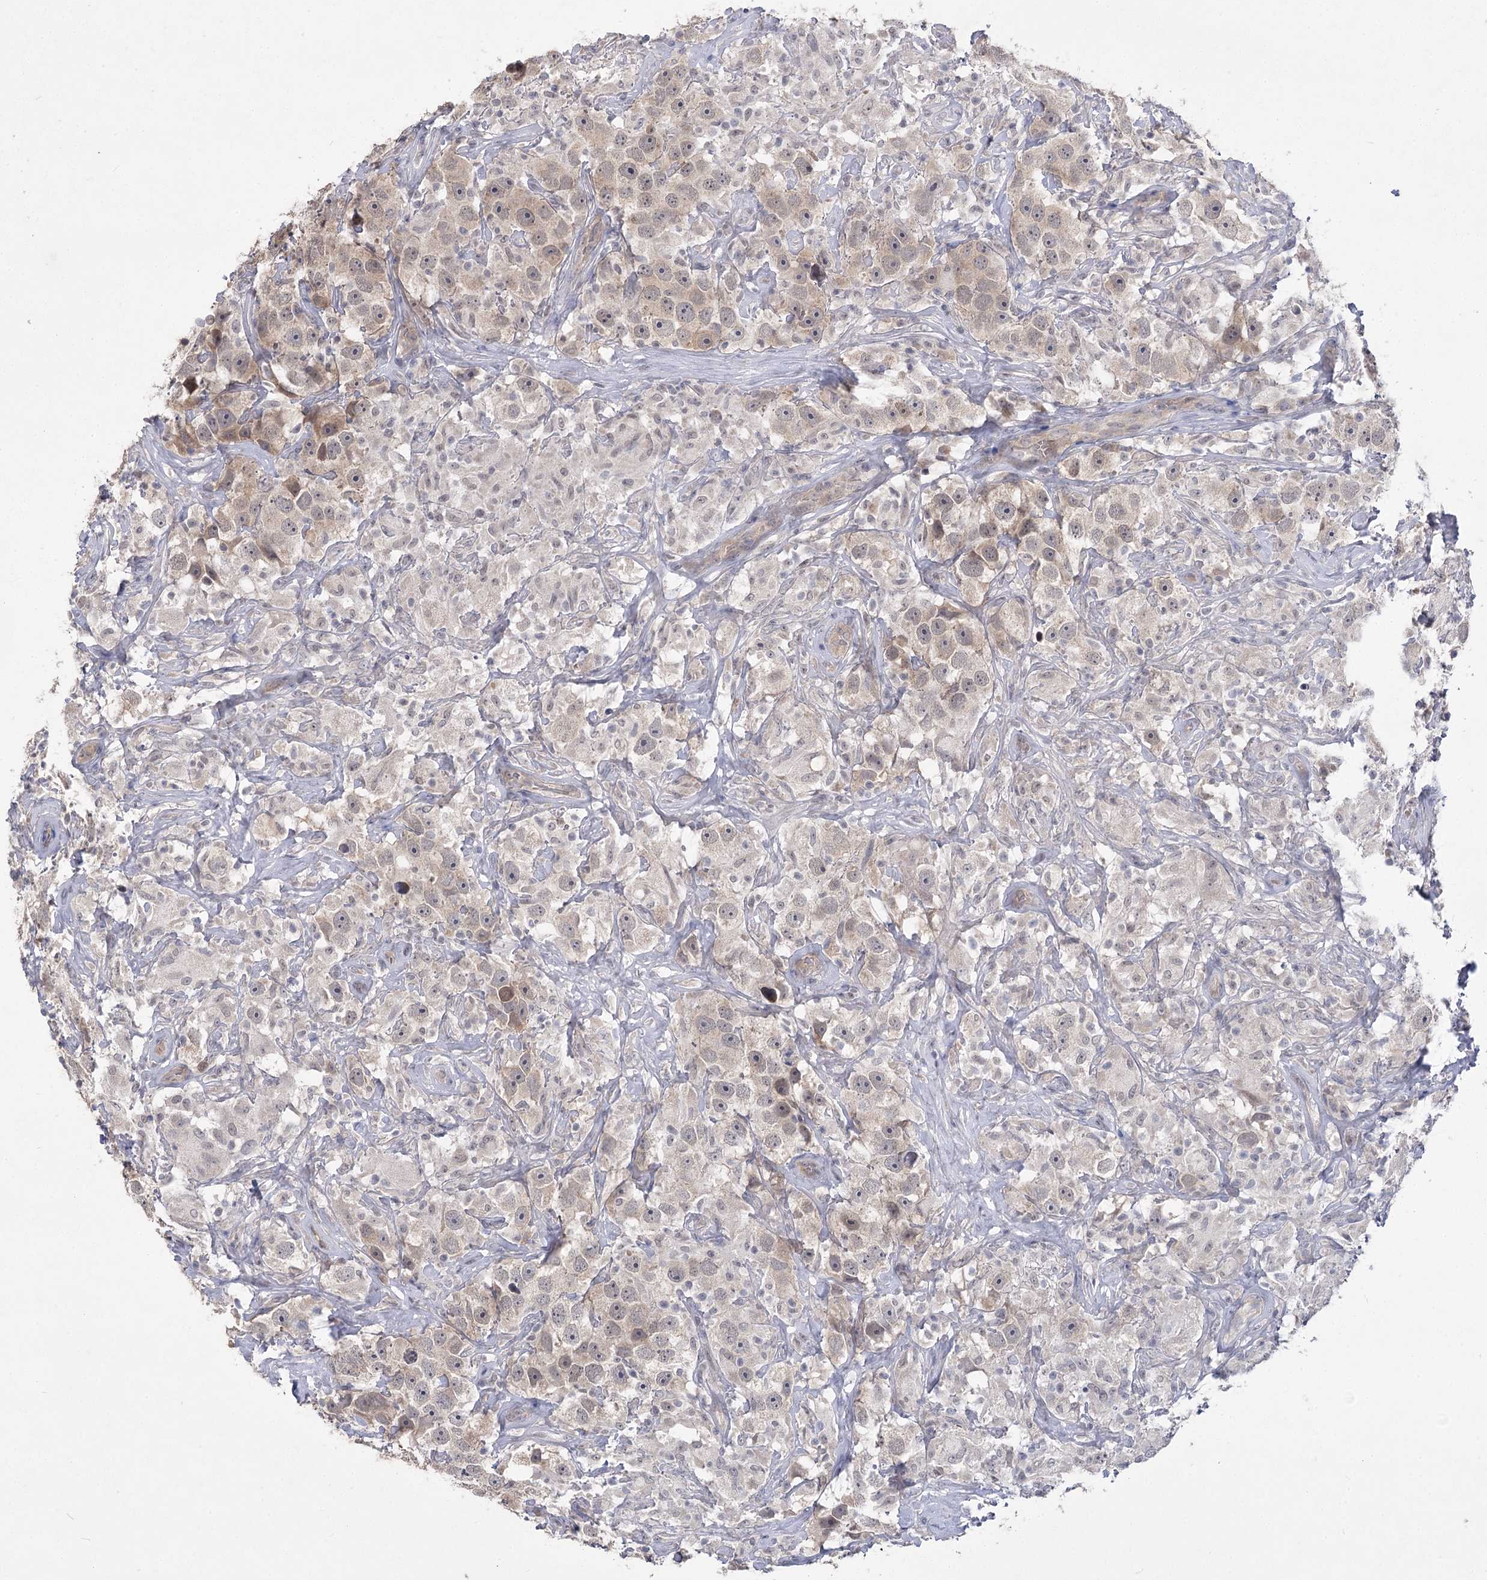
{"staining": {"intensity": "weak", "quantity": "<25%", "location": "cytoplasmic/membranous,nuclear"}, "tissue": "testis cancer", "cell_type": "Tumor cells", "image_type": "cancer", "snomed": [{"axis": "morphology", "description": "Seminoma, NOS"}, {"axis": "topography", "description": "Testis"}], "caption": "Image shows no significant protein positivity in tumor cells of seminoma (testis). (DAB IHC, high magnification).", "gene": "PHYHIPL", "patient": {"sex": "male", "age": 49}}